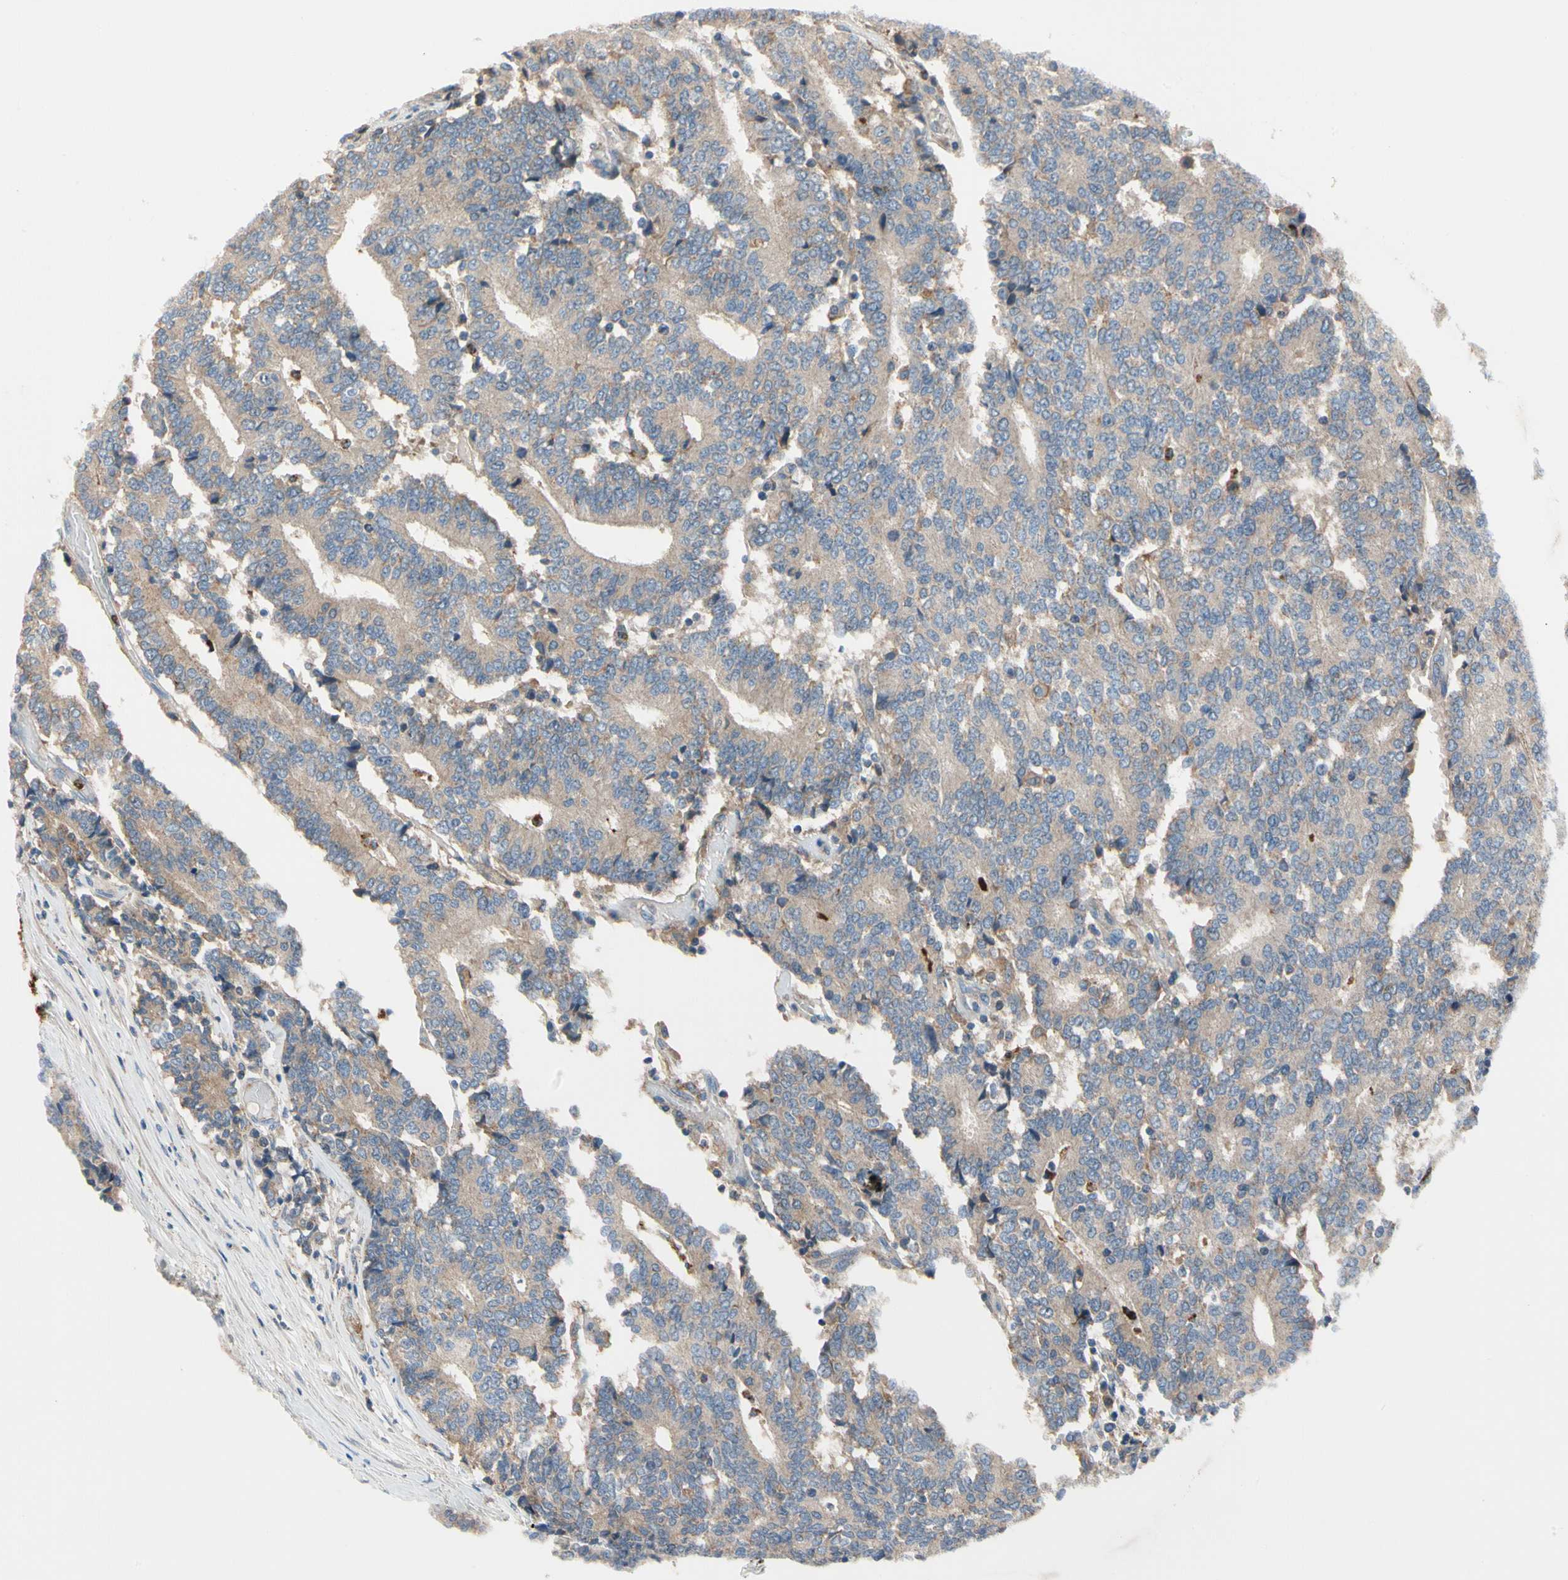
{"staining": {"intensity": "weak", "quantity": ">75%", "location": "cytoplasmic/membranous"}, "tissue": "prostate cancer", "cell_type": "Tumor cells", "image_type": "cancer", "snomed": [{"axis": "morphology", "description": "Adenocarcinoma, High grade"}, {"axis": "topography", "description": "Prostate"}], "caption": "Immunohistochemistry staining of adenocarcinoma (high-grade) (prostate), which demonstrates low levels of weak cytoplasmic/membranous positivity in about >75% of tumor cells indicating weak cytoplasmic/membranous protein staining. The staining was performed using DAB (brown) for protein detection and nuclei were counterstained in hematoxylin (blue).", "gene": "HJURP", "patient": {"sex": "male", "age": 55}}